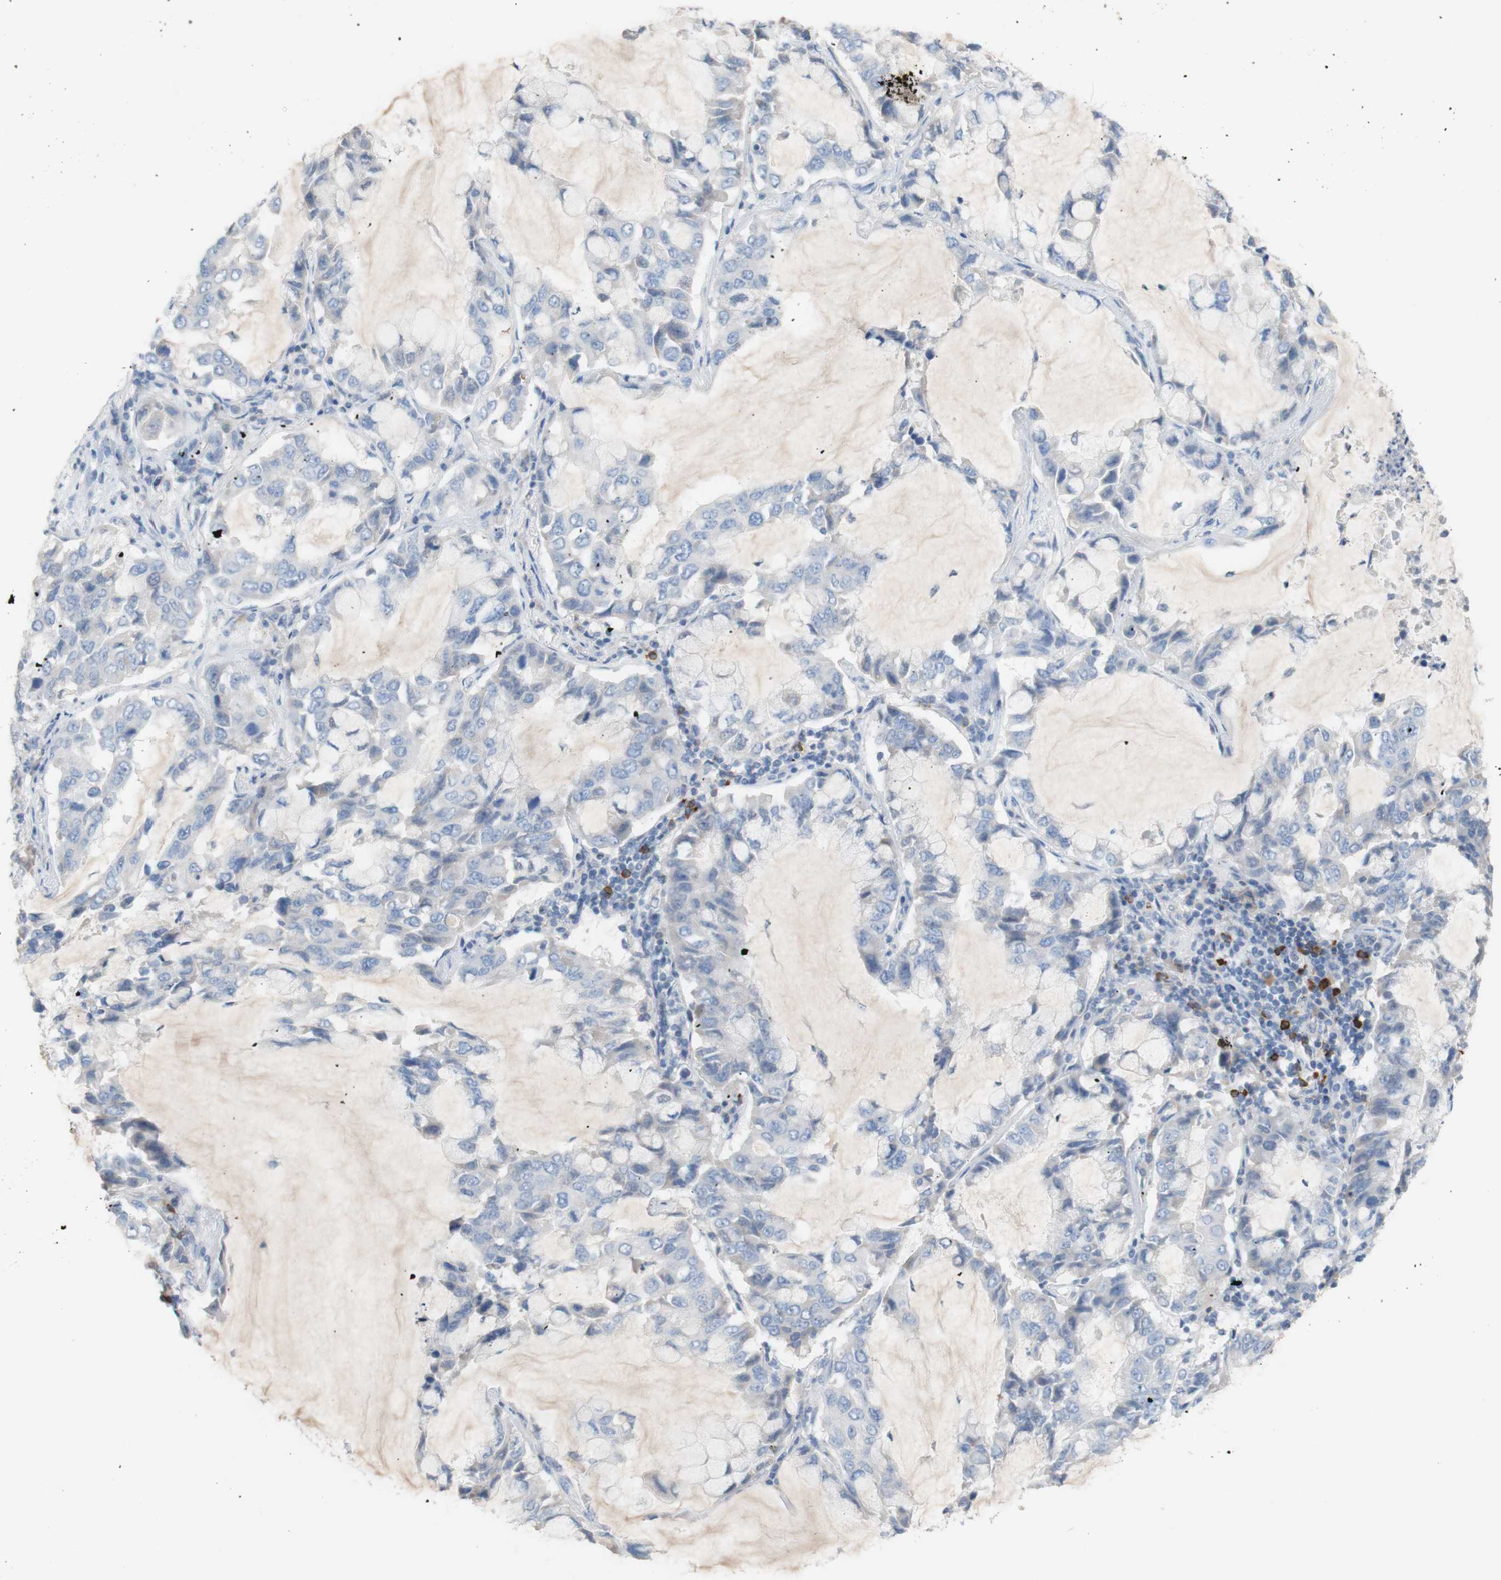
{"staining": {"intensity": "negative", "quantity": "none", "location": "none"}, "tissue": "lung cancer", "cell_type": "Tumor cells", "image_type": "cancer", "snomed": [{"axis": "morphology", "description": "Adenocarcinoma, NOS"}, {"axis": "topography", "description": "Lung"}], "caption": "This is an IHC micrograph of human lung cancer. There is no staining in tumor cells.", "gene": "PACSIN1", "patient": {"sex": "male", "age": 64}}